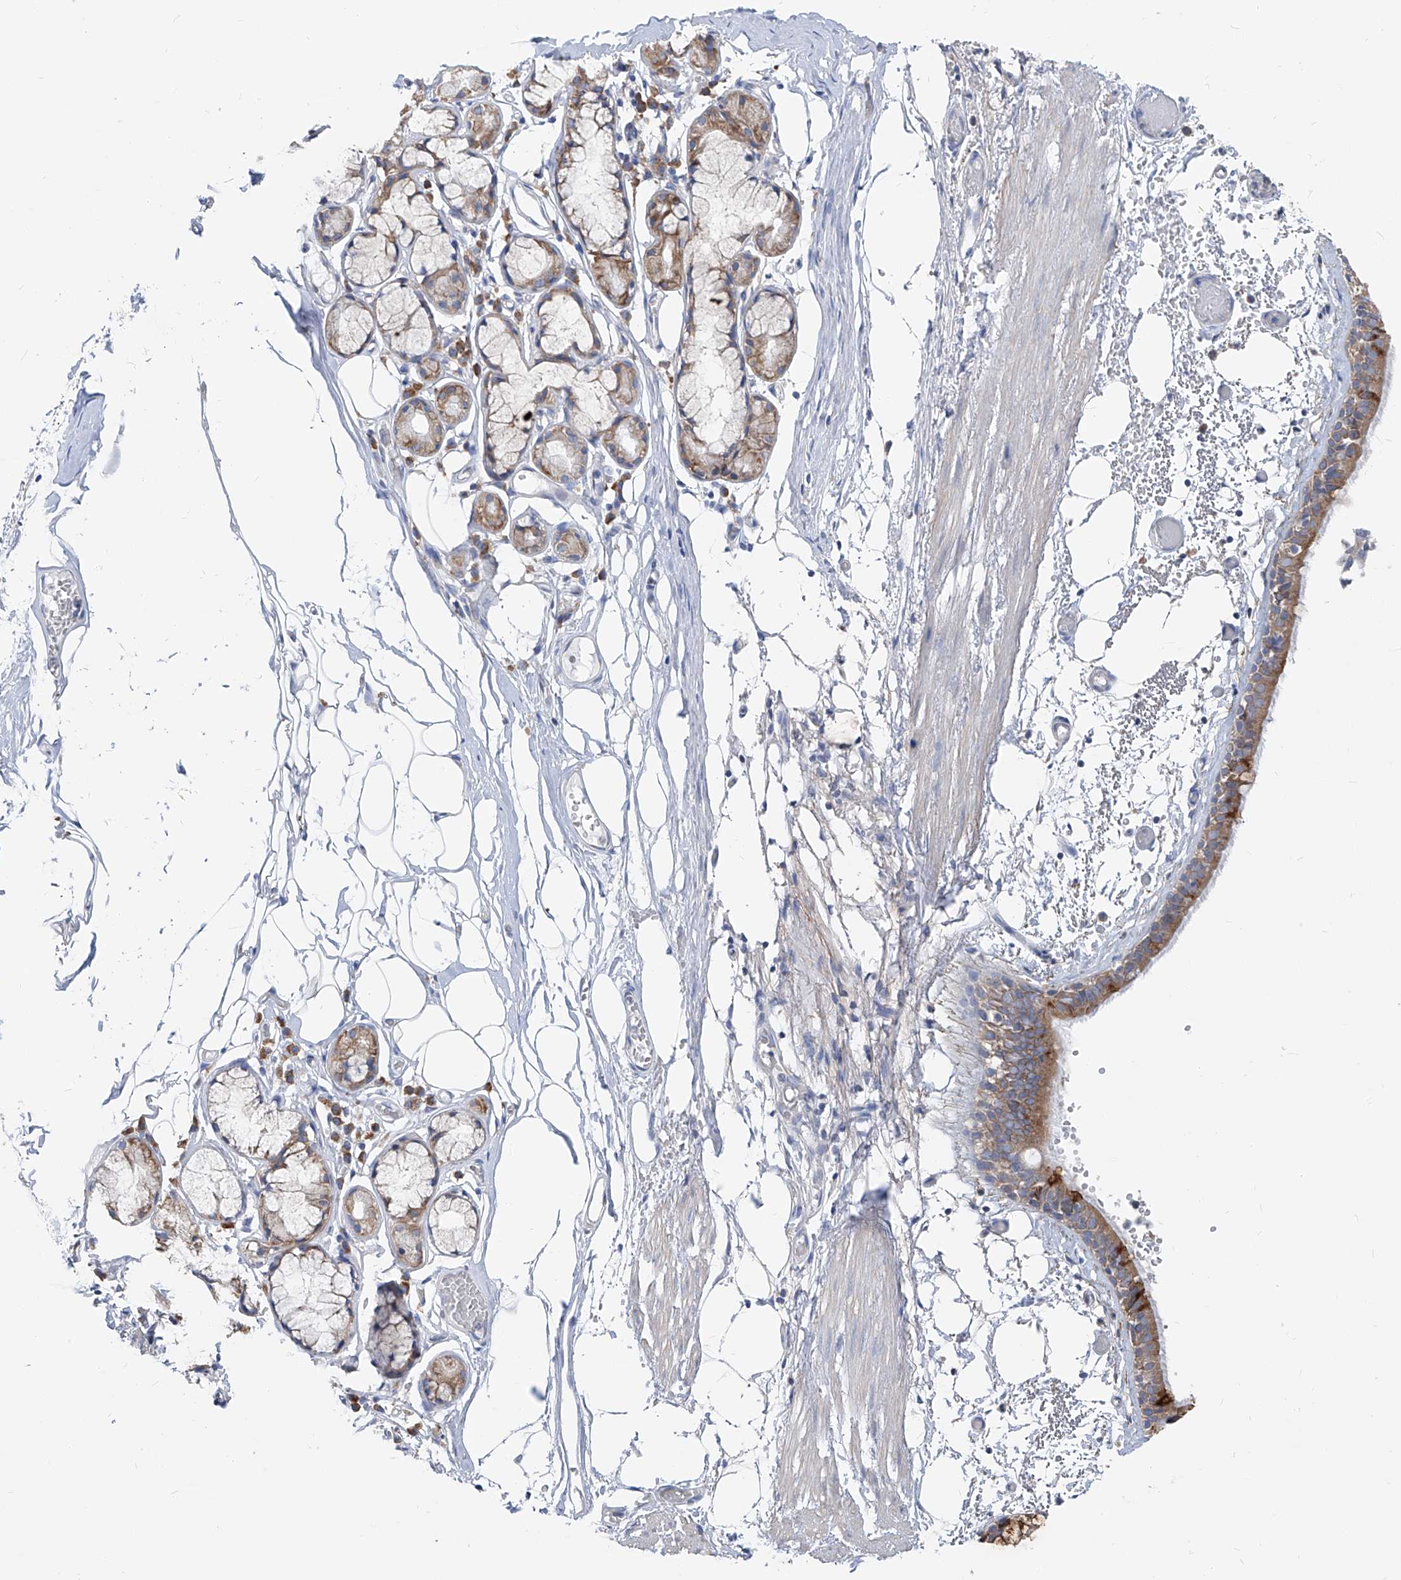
{"staining": {"intensity": "moderate", "quantity": "25%-75%", "location": "cytoplasmic/membranous"}, "tissue": "bronchus", "cell_type": "Respiratory epithelial cells", "image_type": "normal", "snomed": [{"axis": "morphology", "description": "Normal tissue, NOS"}, {"axis": "topography", "description": "Bronchus"}, {"axis": "topography", "description": "Lung"}], "caption": "An immunohistochemistry (IHC) histopathology image of unremarkable tissue is shown. Protein staining in brown labels moderate cytoplasmic/membranous positivity in bronchus within respiratory epithelial cells.", "gene": "UFL1", "patient": {"sex": "male", "age": 56}}